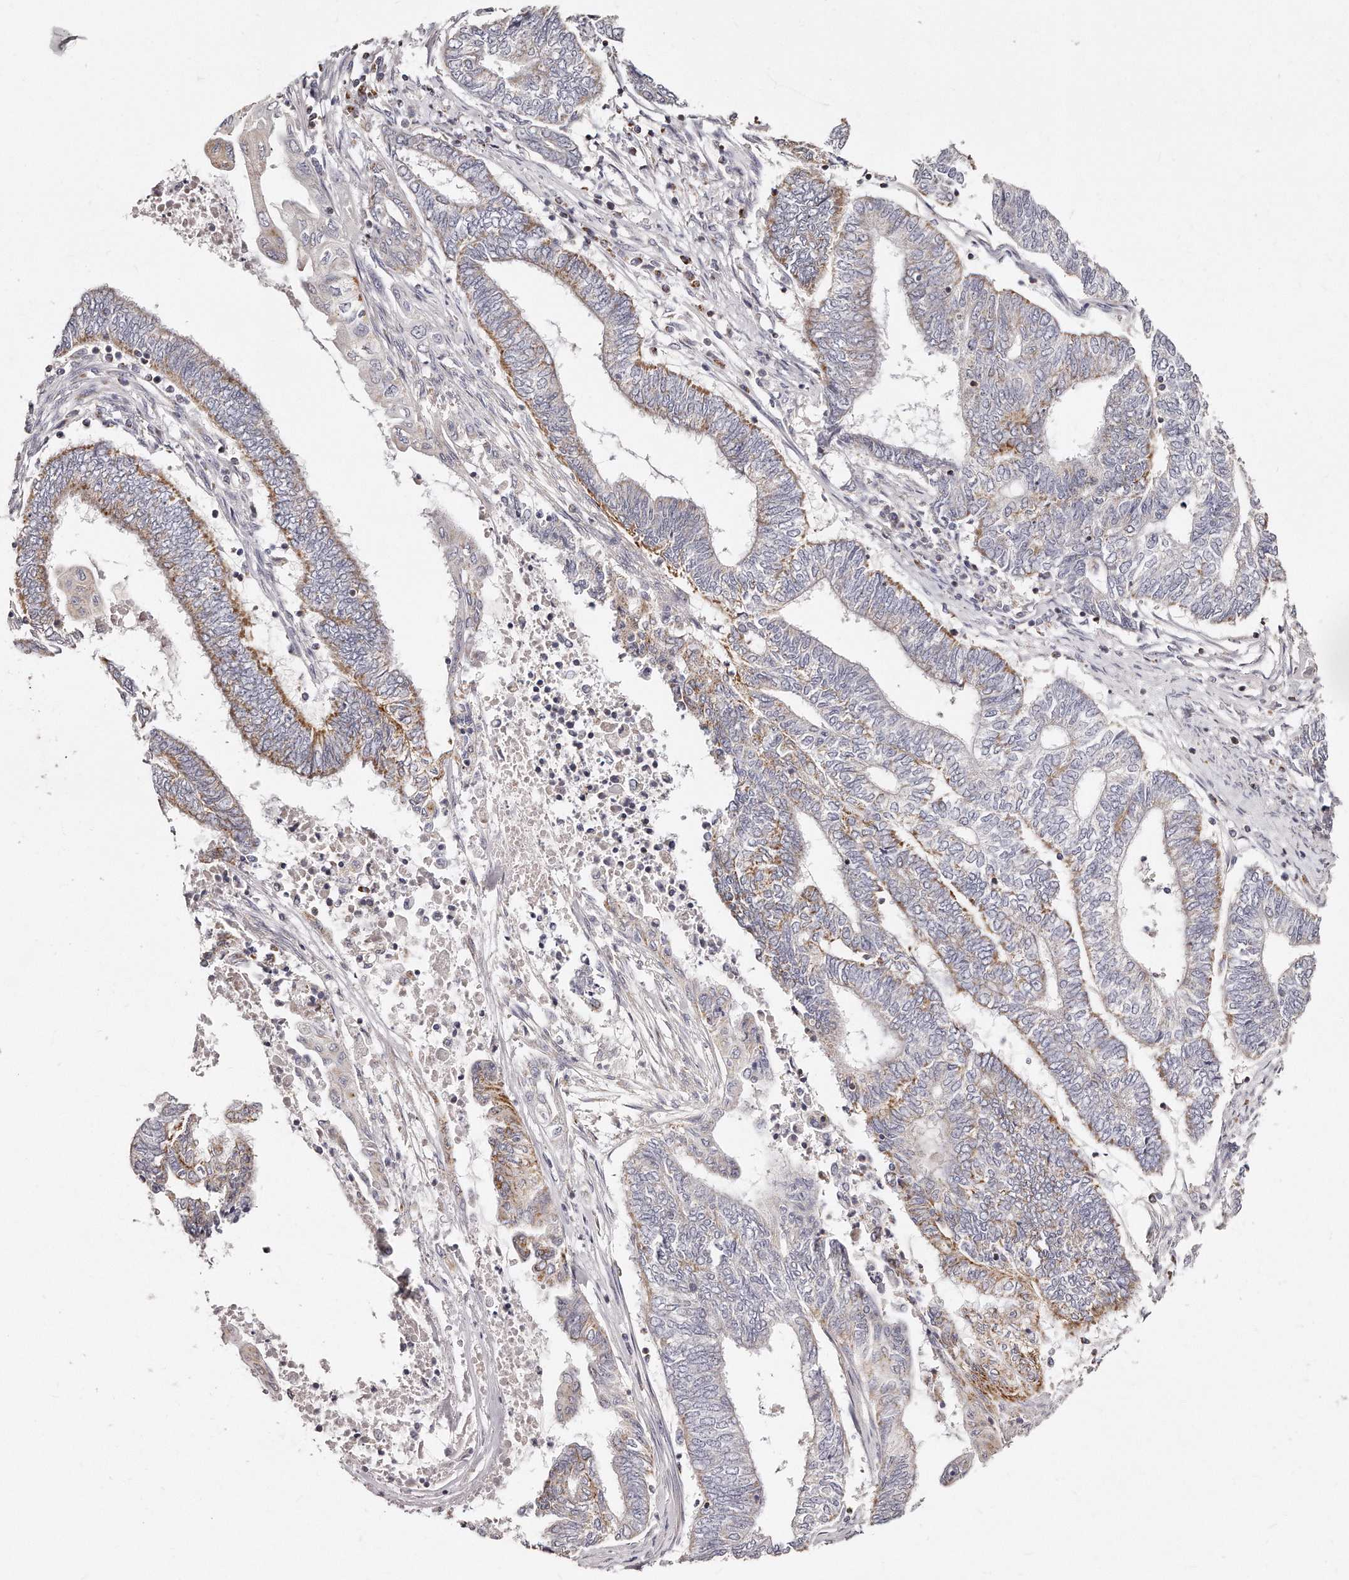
{"staining": {"intensity": "moderate", "quantity": "<25%", "location": "cytoplasmic/membranous"}, "tissue": "endometrial cancer", "cell_type": "Tumor cells", "image_type": "cancer", "snomed": [{"axis": "morphology", "description": "Adenocarcinoma, NOS"}, {"axis": "topography", "description": "Uterus"}, {"axis": "topography", "description": "Endometrium"}], "caption": "A brown stain highlights moderate cytoplasmic/membranous positivity of a protein in human adenocarcinoma (endometrial) tumor cells.", "gene": "RTKN", "patient": {"sex": "female", "age": 70}}